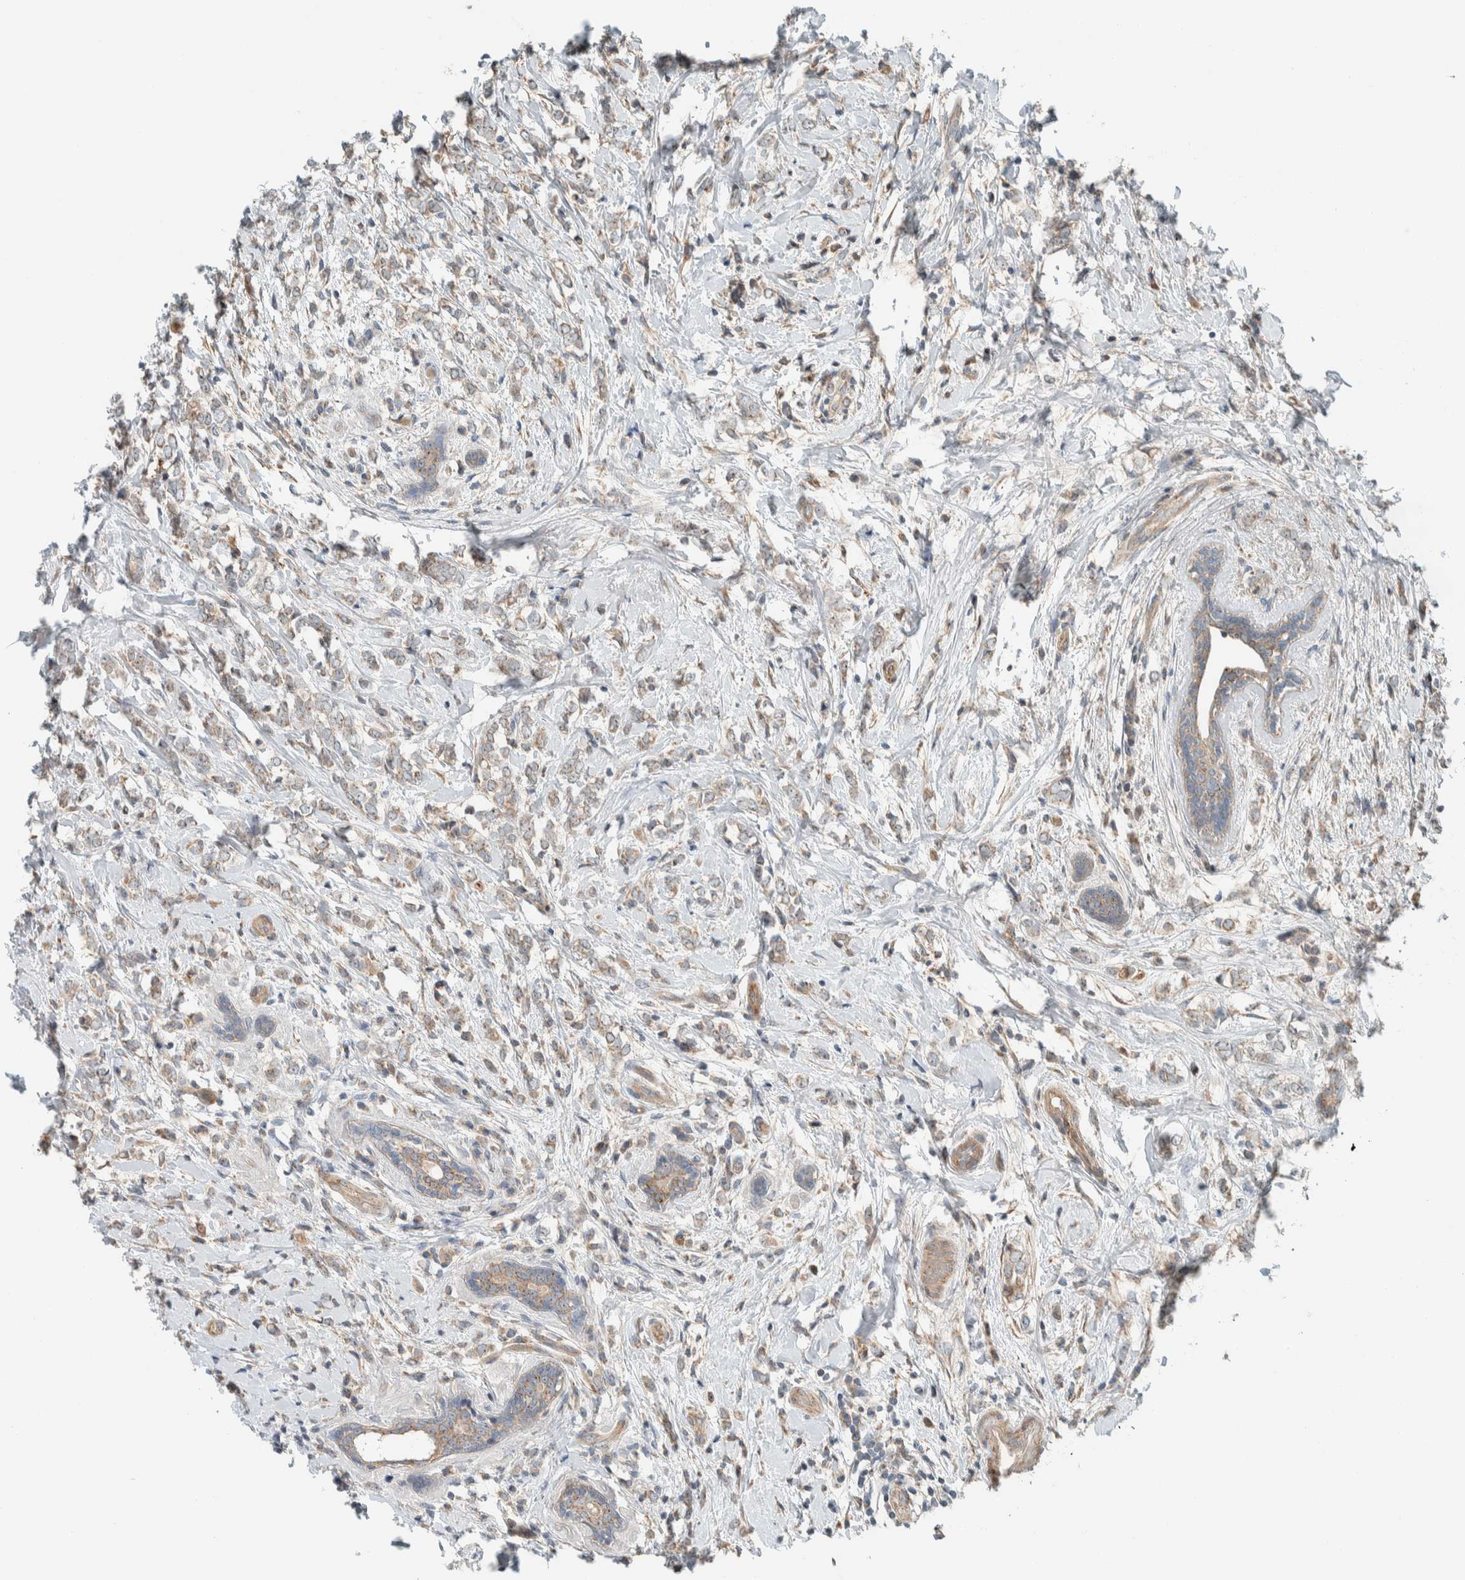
{"staining": {"intensity": "weak", "quantity": ">75%", "location": "cytoplasmic/membranous"}, "tissue": "breast cancer", "cell_type": "Tumor cells", "image_type": "cancer", "snomed": [{"axis": "morphology", "description": "Normal tissue, NOS"}, {"axis": "morphology", "description": "Lobular carcinoma"}, {"axis": "topography", "description": "Breast"}], "caption": "Weak cytoplasmic/membranous staining is seen in approximately >75% of tumor cells in breast cancer. (DAB IHC, brown staining for protein, blue staining for nuclei).", "gene": "SLFN12L", "patient": {"sex": "female", "age": 47}}